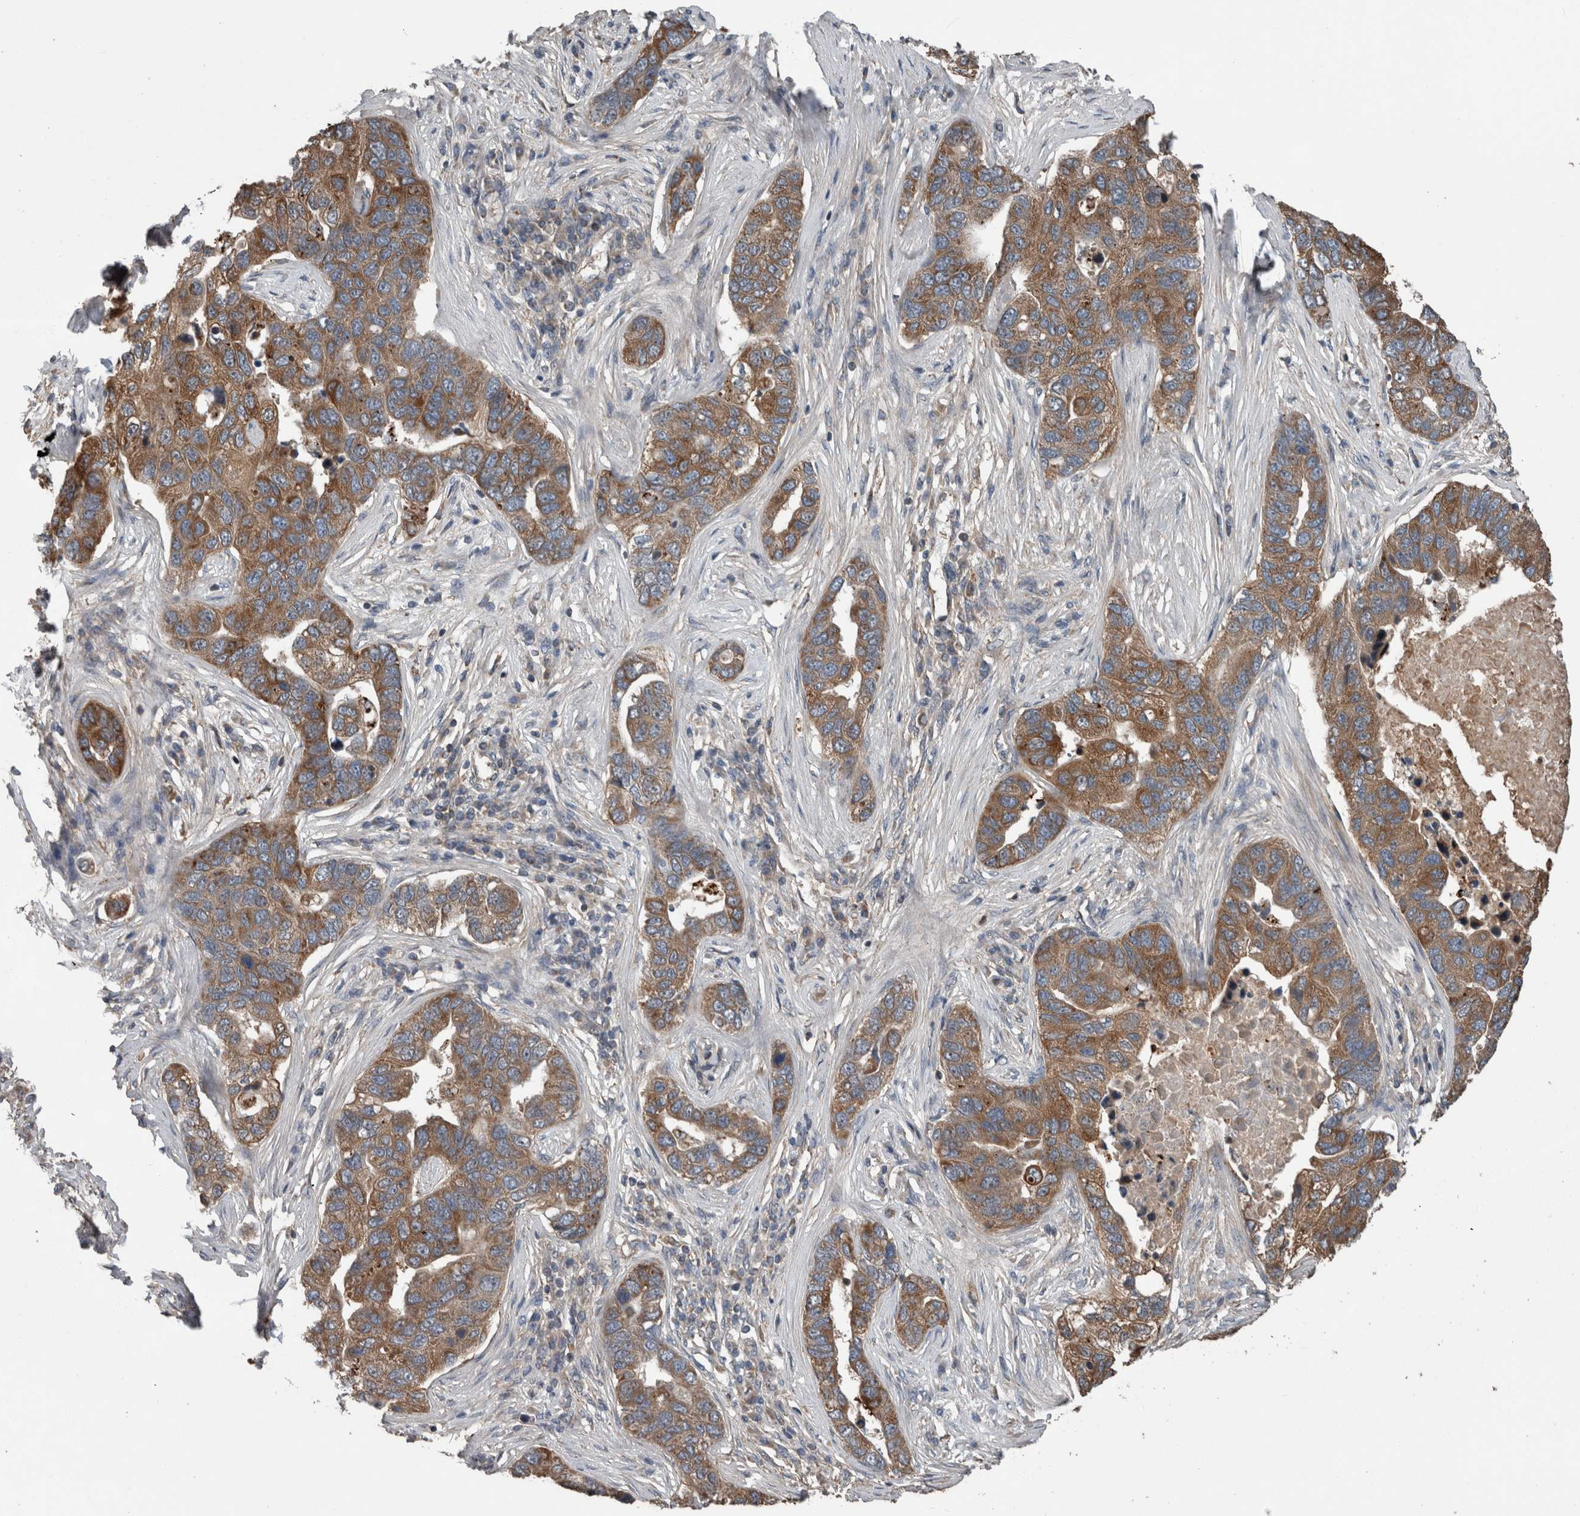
{"staining": {"intensity": "moderate", "quantity": ">75%", "location": "cytoplasmic/membranous"}, "tissue": "pancreatic cancer", "cell_type": "Tumor cells", "image_type": "cancer", "snomed": [{"axis": "morphology", "description": "Adenocarcinoma, NOS"}, {"axis": "topography", "description": "Pancreas"}], "caption": "IHC photomicrograph of human adenocarcinoma (pancreatic) stained for a protein (brown), which reveals medium levels of moderate cytoplasmic/membranous staining in approximately >75% of tumor cells.", "gene": "RIOK3", "patient": {"sex": "female", "age": 61}}